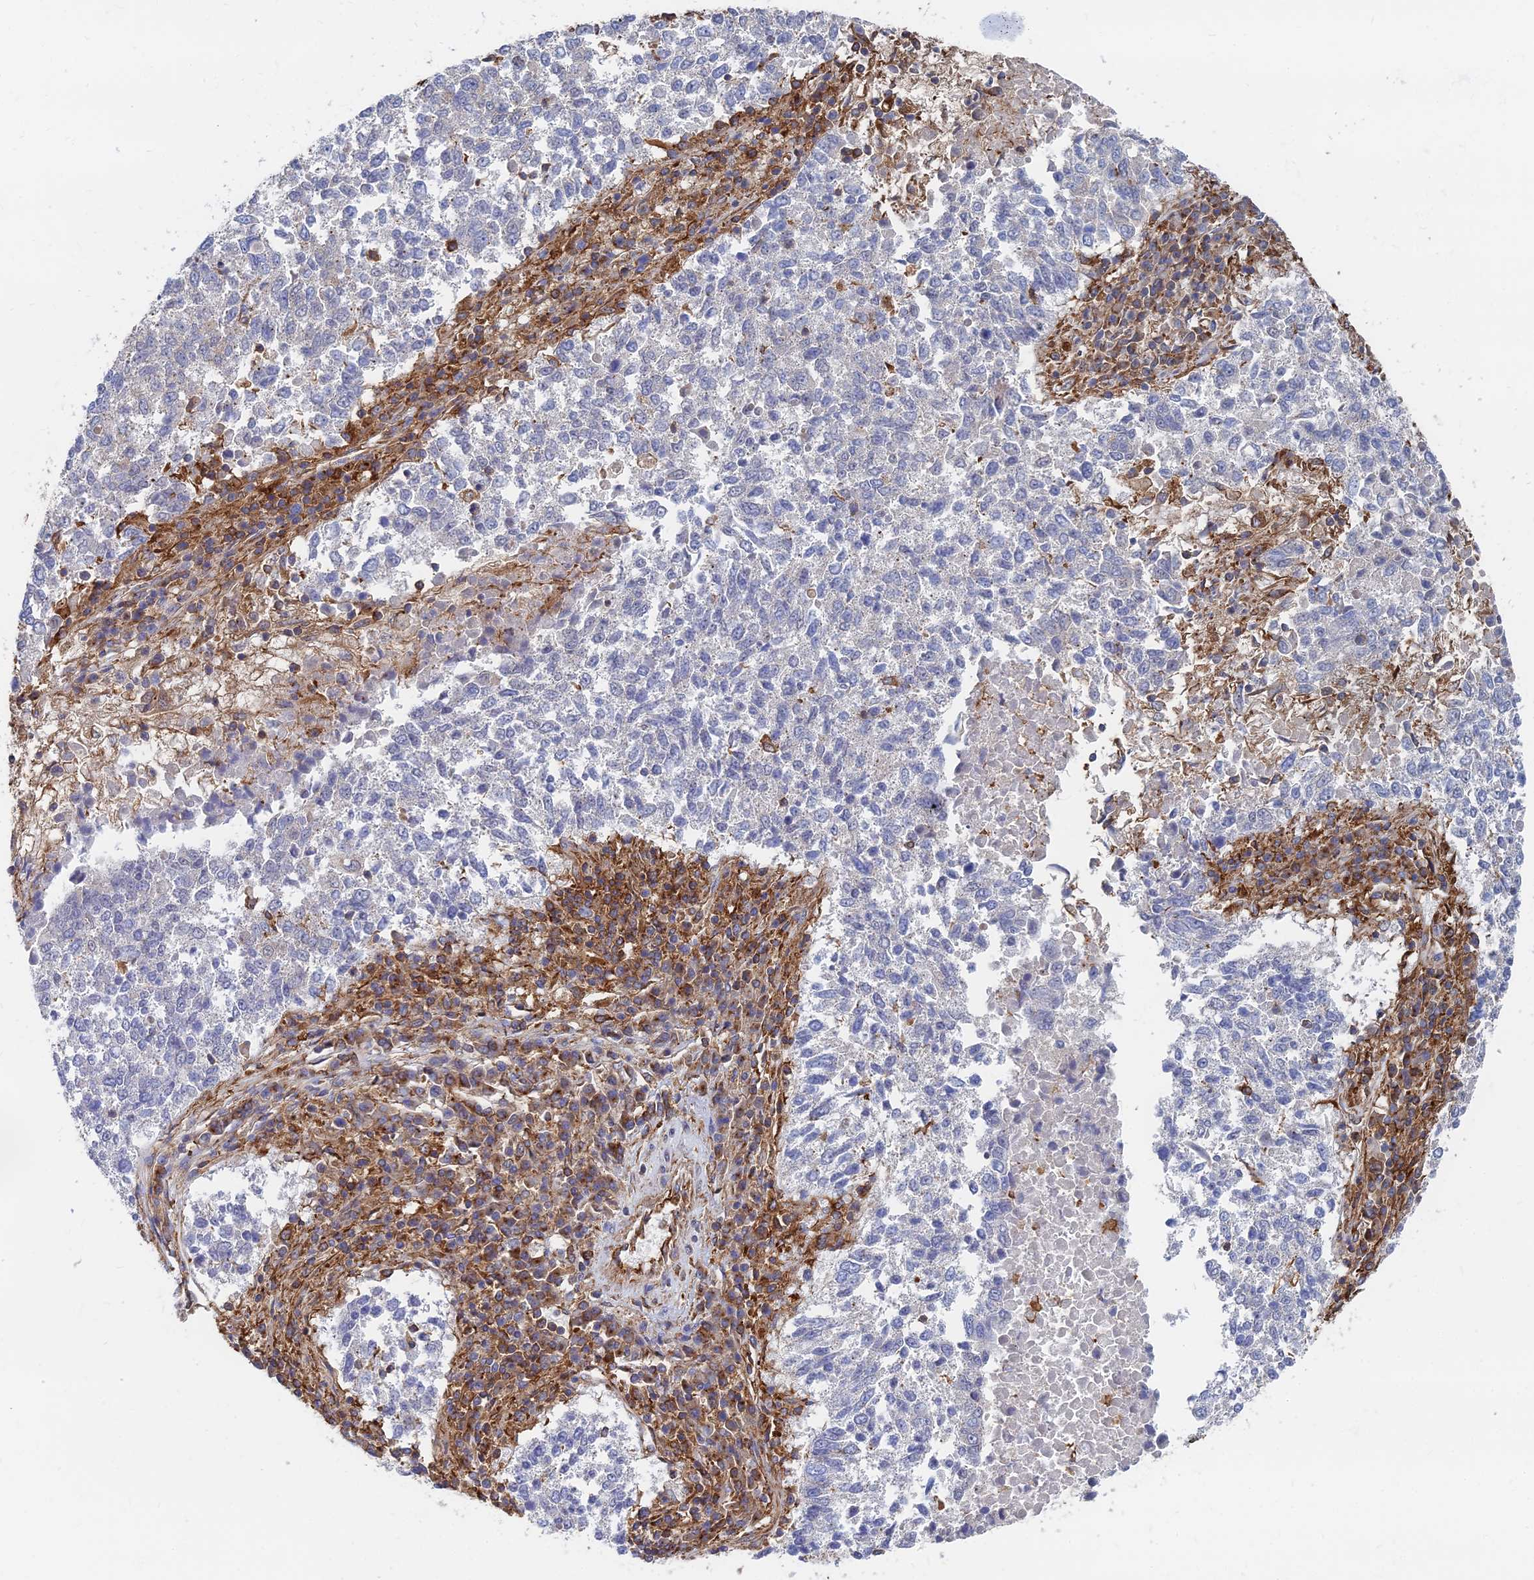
{"staining": {"intensity": "negative", "quantity": "none", "location": "none"}, "tissue": "lung cancer", "cell_type": "Tumor cells", "image_type": "cancer", "snomed": [{"axis": "morphology", "description": "Squamous cell carcinoma, NOS"}, {"axis": "topography", "description": "Lung"}], "caption": "An immunohistochemistry photomicrograph of lung squamous cell carcinoma is shown. There is no staining in tumor cells of lung squamous cell carcinoma.", "gene": "GPR42", "patient": {"sex": "male", "age": 73}}